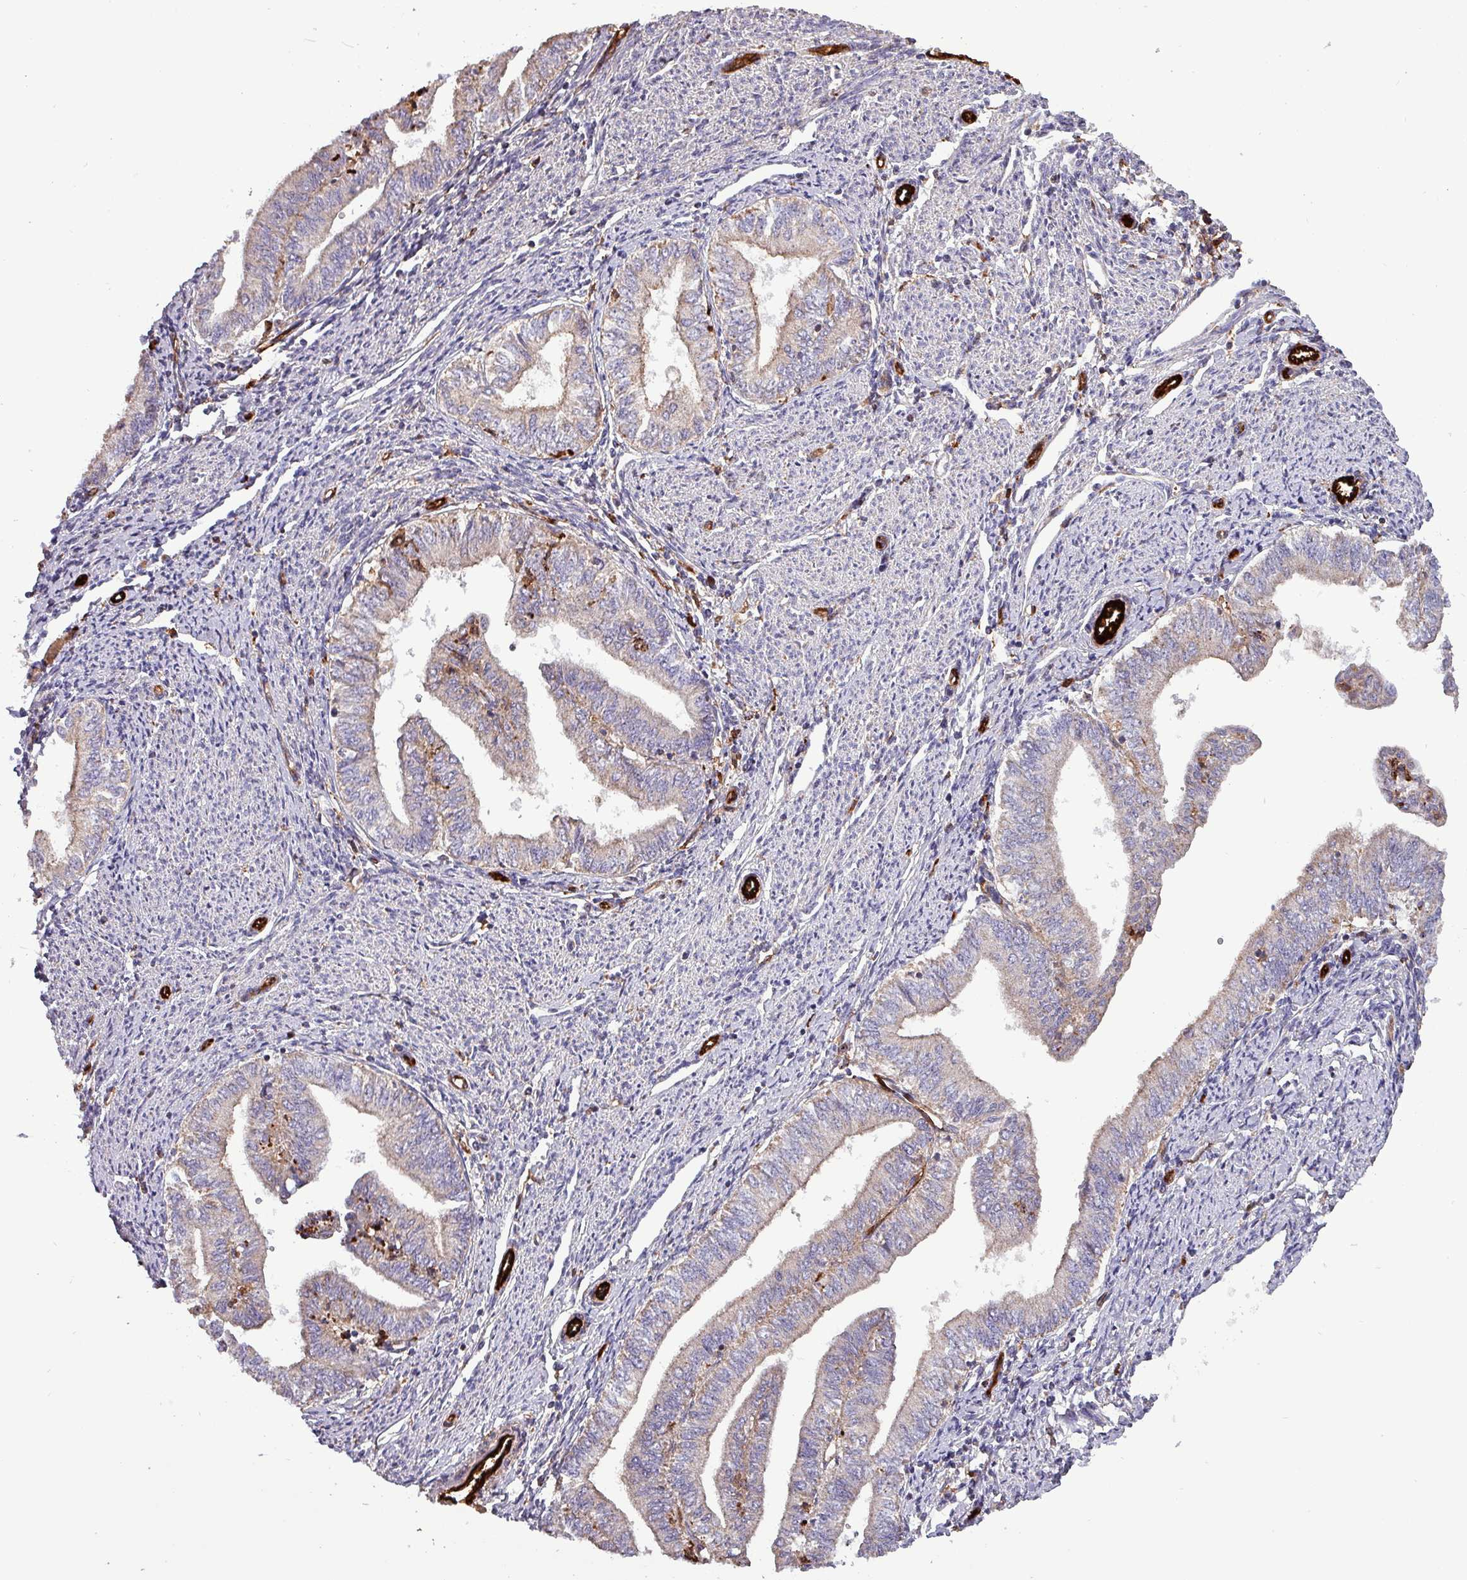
{"staining": {"intensity": "weak", "quantity": "<25%", "location": "cytoplasmic/membranous"}, "tissue": "endometrial cancer", "cell_type": "Tumor cells", "image_type": "cancer", "snomed": [{"axis": "morphology", "description": "Adenocarcinoma, NOS"}, {"axis": "topography", "description": "Endometrium"}], "caption": "Human endometrial cancer stained for a protein using IHC demonstrates no positivity in tumor cells.", "gene": "SCIN", "patient": {"sex": "female", "age": 66}}